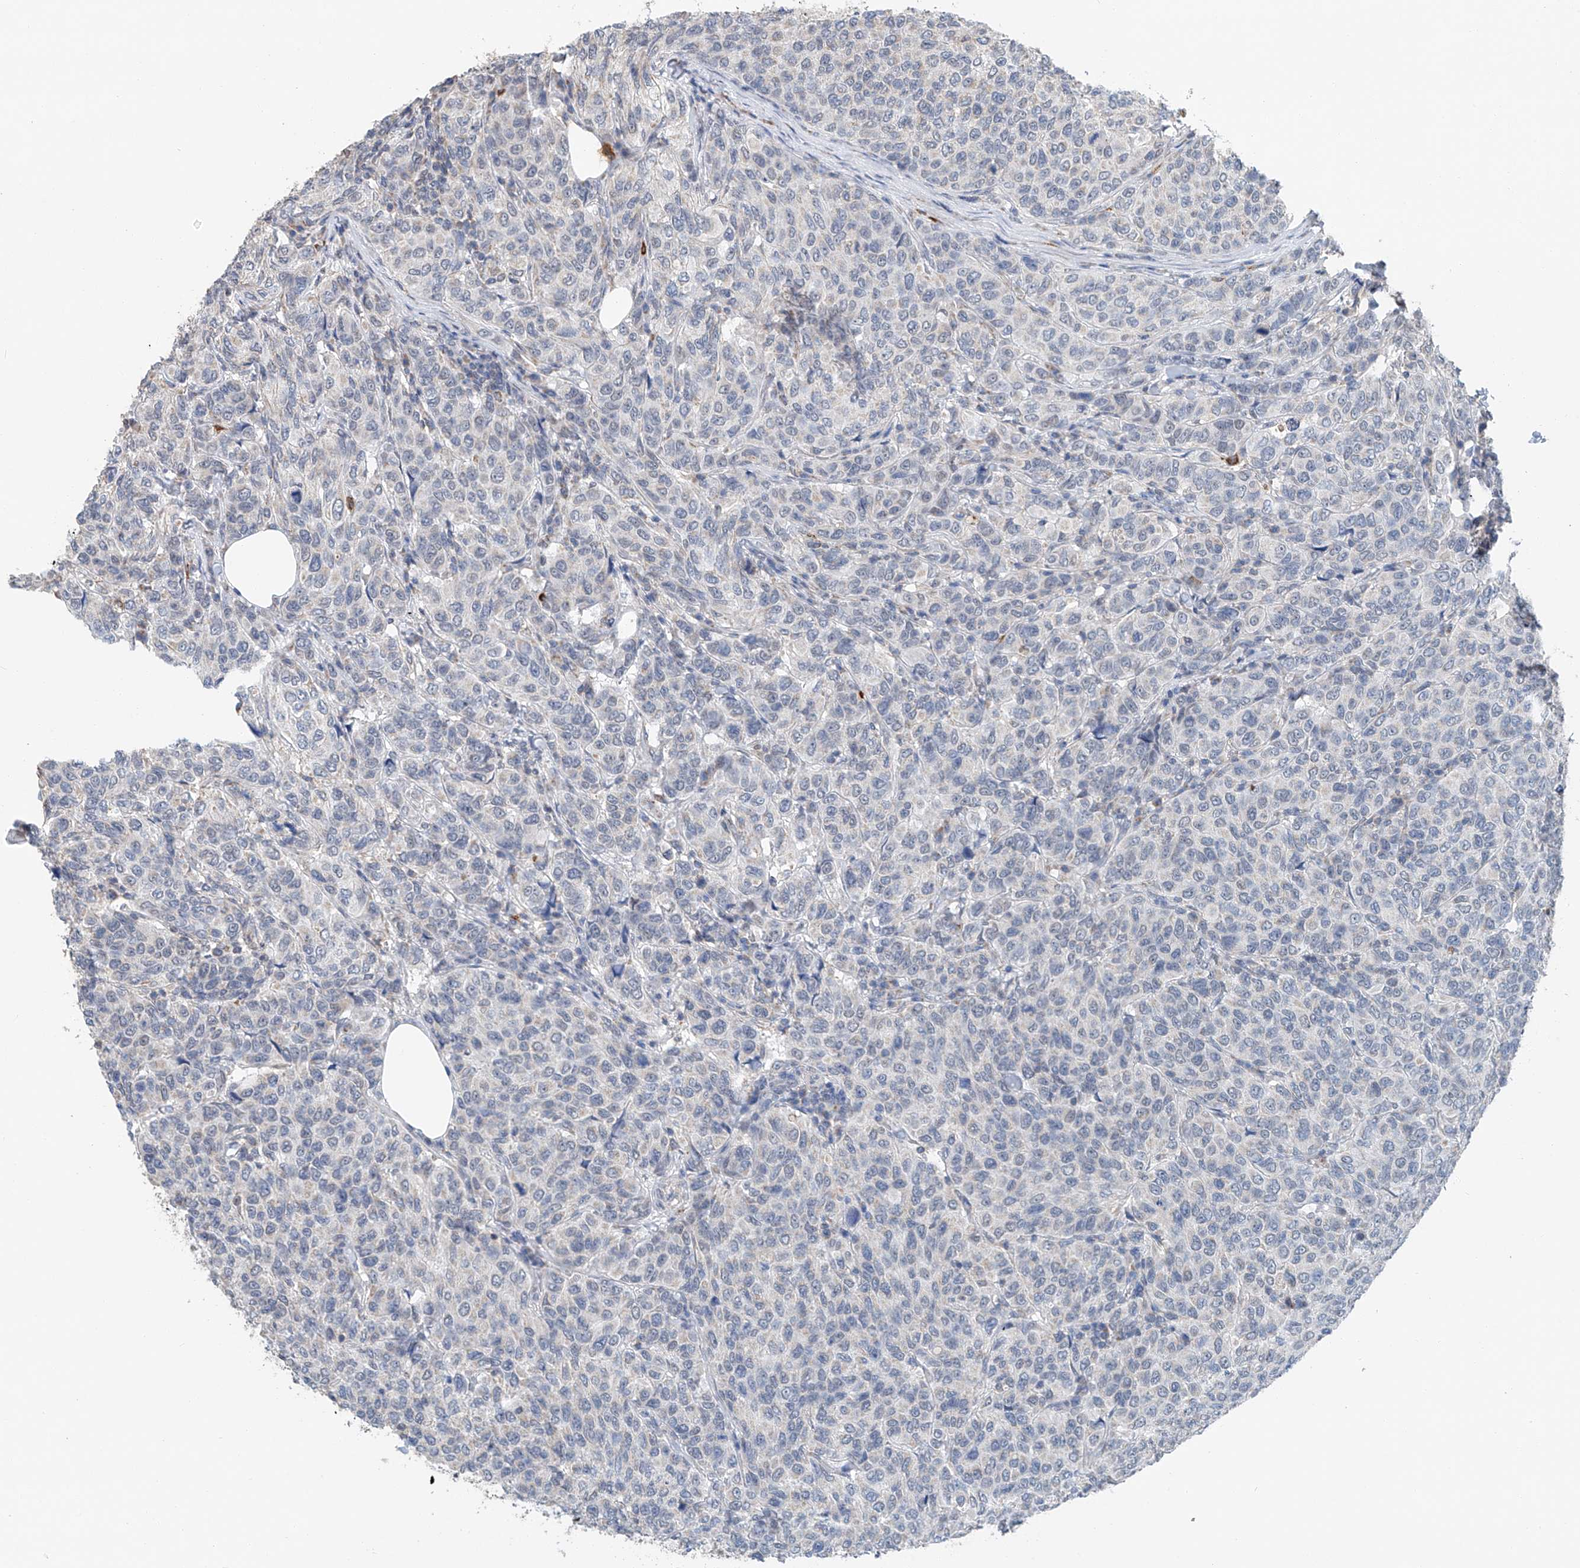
{"staining": {"intensity": "negative", "quantity": "none", "location": "none"}, "tissue": "breast cancer", "cell_type": "Tumor cells", "image_type": "cancer", "snomed": [{"axis": "morphology", "description": "Duct carcinoma"}, {"axis": "topography", "description": "Breast"}], "caption": "DAB (3,3'-diaminobenzidine) immunohistochemical staining of human breast cancer (infiltrating ductal carcinoma) demonstrates no significant staining in tumor cells.", "gene": "KLF15", "patient": {"sex": "female", "age": 55}}